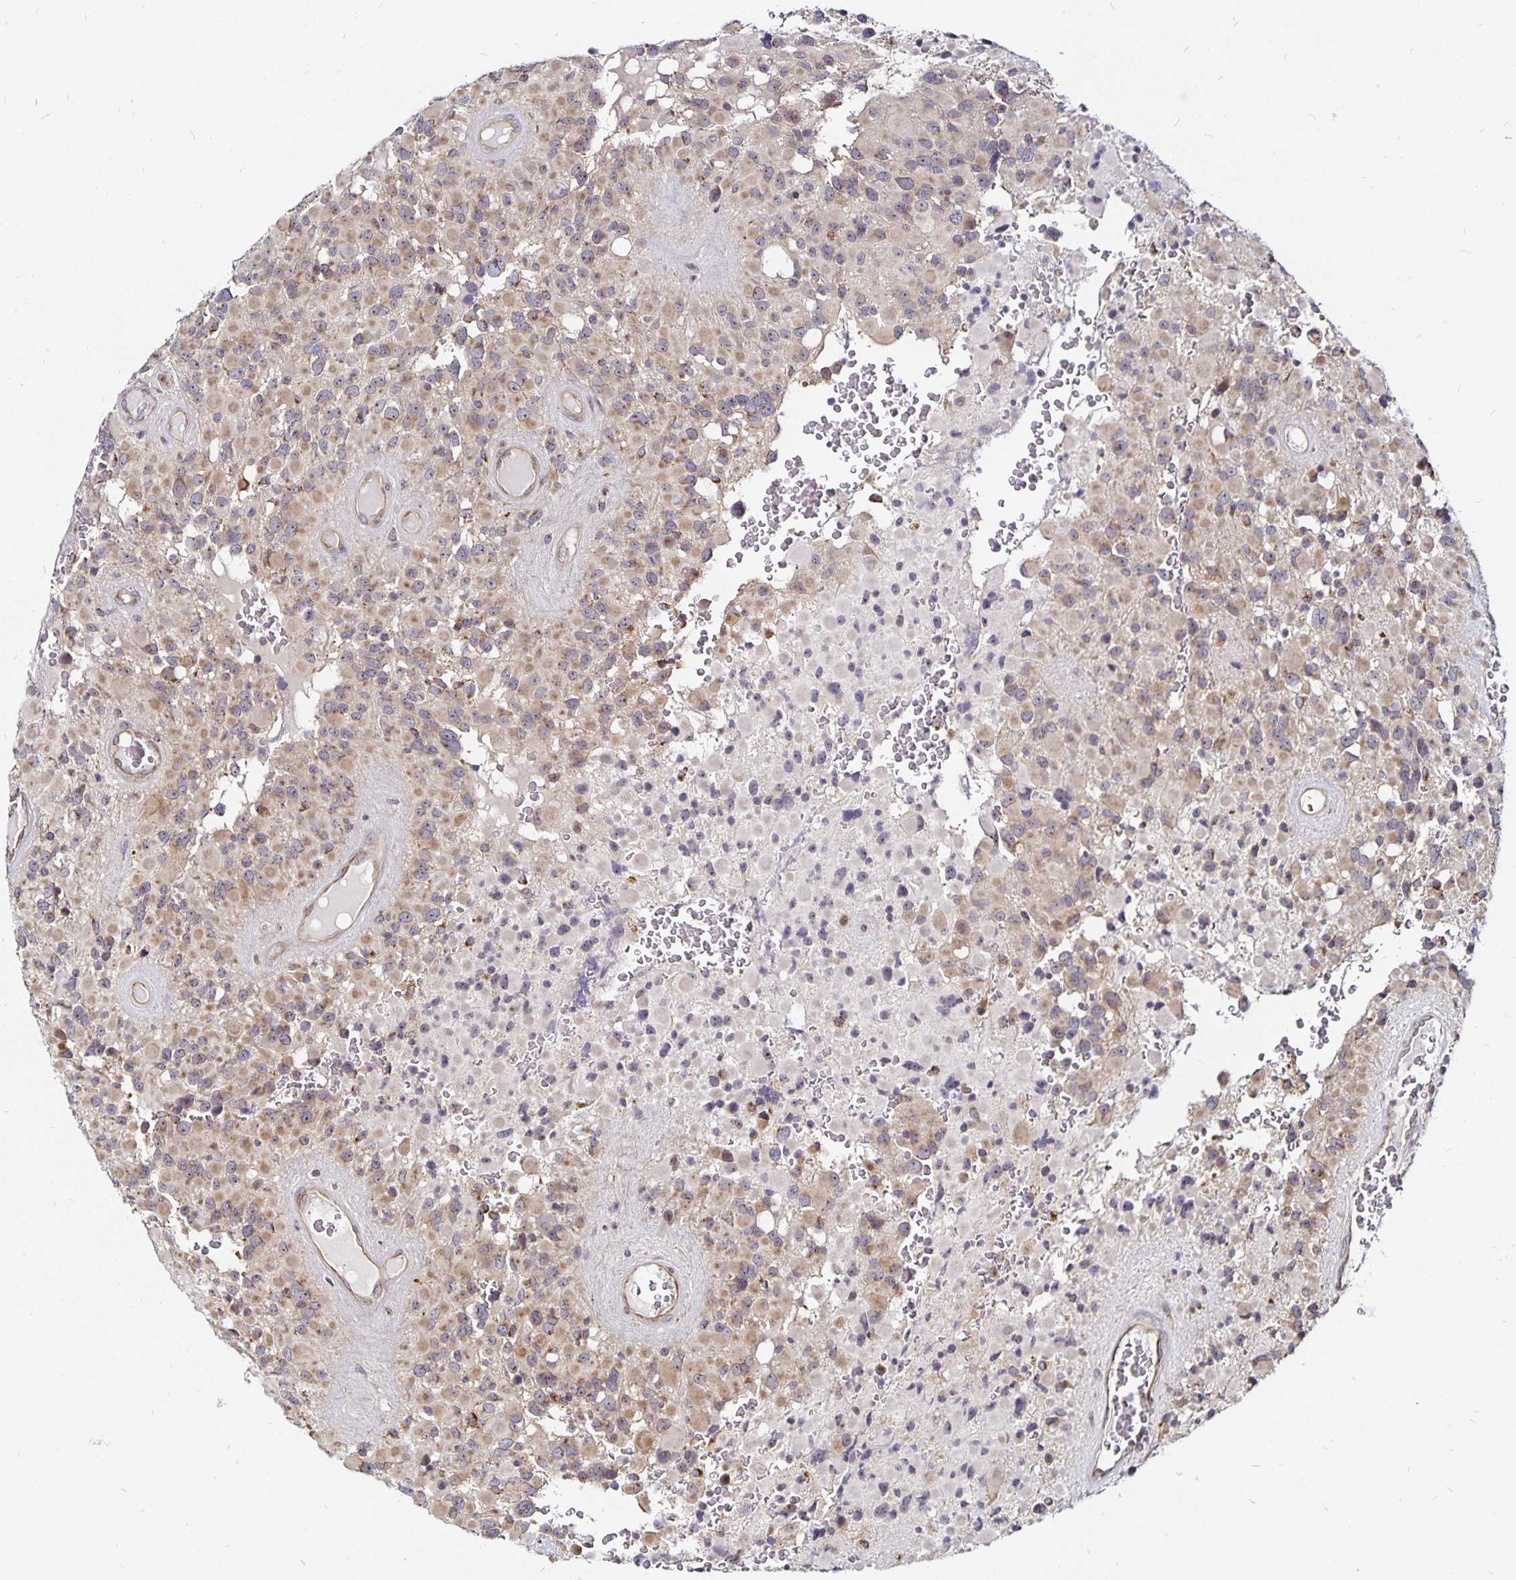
{"staining": {"intensity": "weak", "quantity": "25%-75%", "location": "cytoplasmic/membranous"}, "tissue": "glioma", "cell_type": "Tumor cells", "image_type": "cancer", "snomed": [{"axis": "morphology", "description": "Glioma, malignant, High grade"}, {"axis": "topography", "description": "Brain"}], "caption": "An image showing weak cytoplasmic/membranous staining in approximately 25%-75% of tumor cells in high-grade glioma (malignant), as visualized by brown immunohistochemical staining.", "gene": "CYP27A1", "patient": {"sex": "female", "age": 40}}